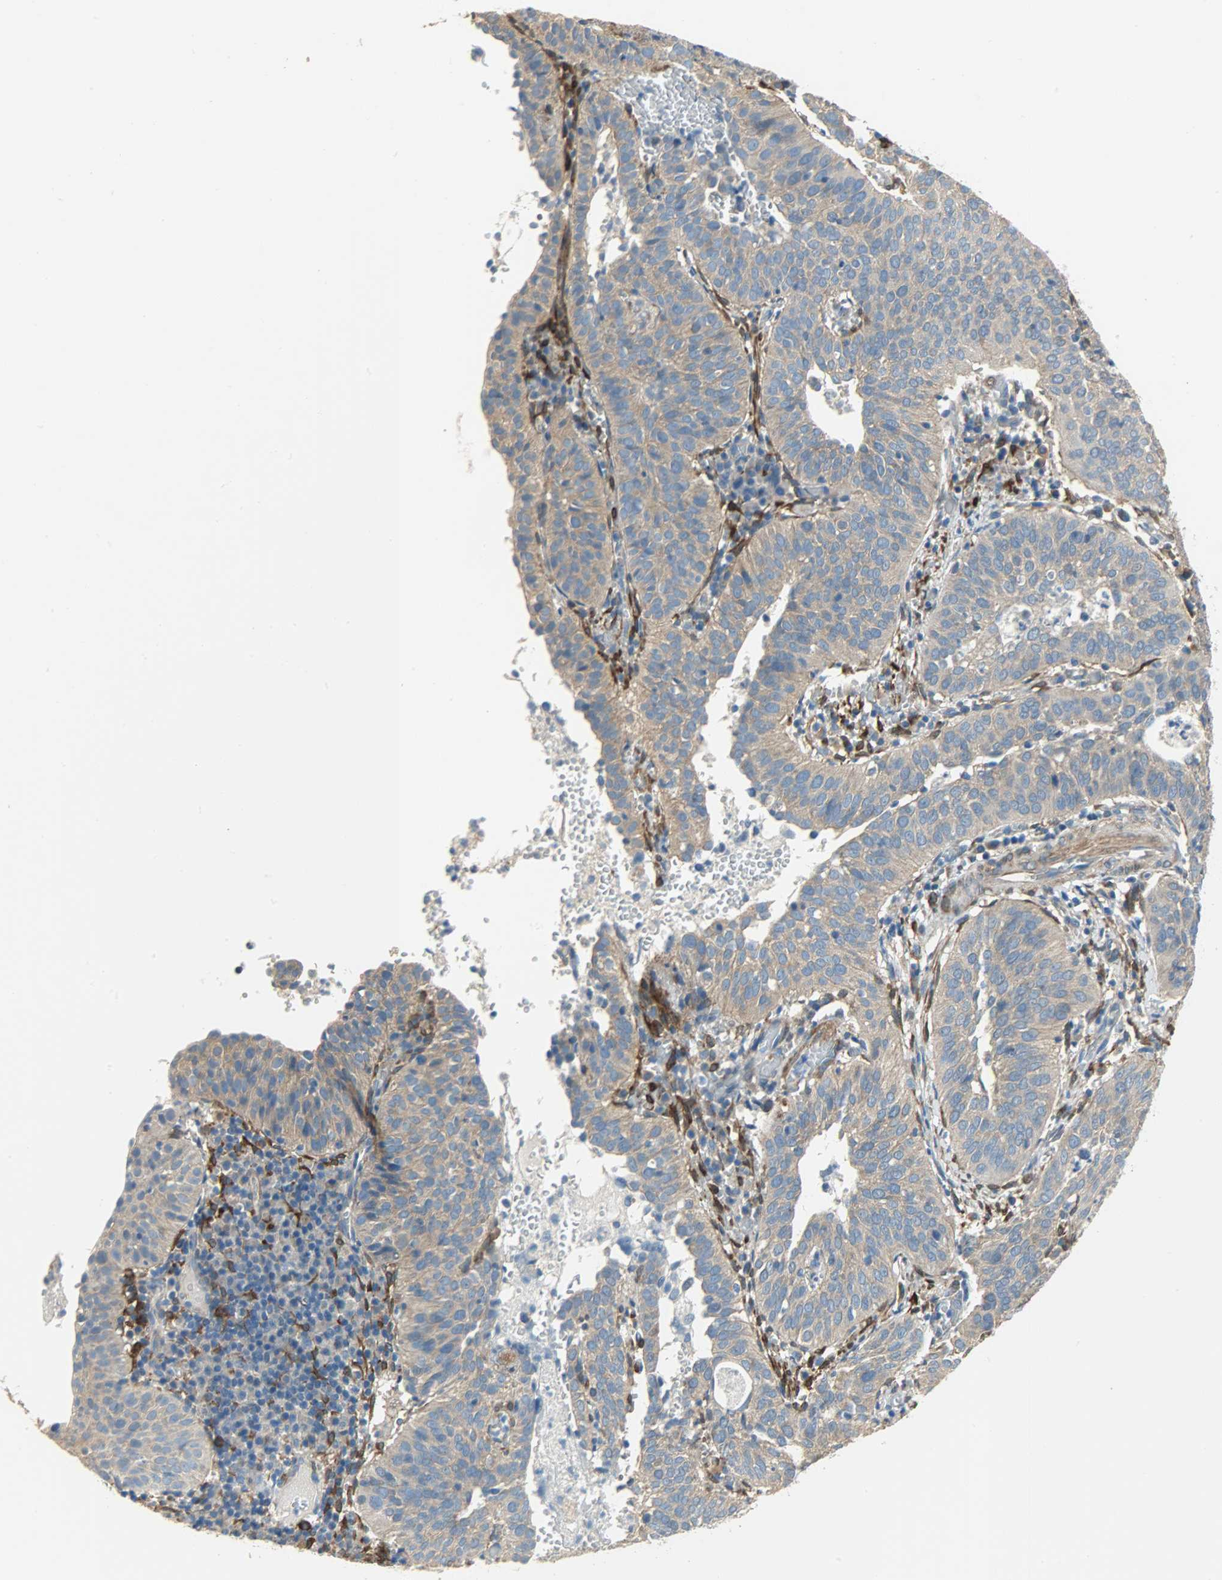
{"staining": {"intensity": "moderate", "quantity": ">75%", "location": "cytoplasmic/membranous"}, "tissue": "cervical cancer", "cell_type": "Tumor cells", "image_type": "cancer", "snomed": [{"axis": "morphology", "description": "Squamous cell carcinoma, NOS"}, {"axis": "topography", "description": "Cervix"}], "caption": "Cervical cancer (squamous cell carcinoma) was stained to show a protein in brown. There is medium levels of moderate cytoplasmic/membranous expression in about >75% of tumor cells.", "gene": "C1orf198", "patient": {"sex": "female", "age": 39}}